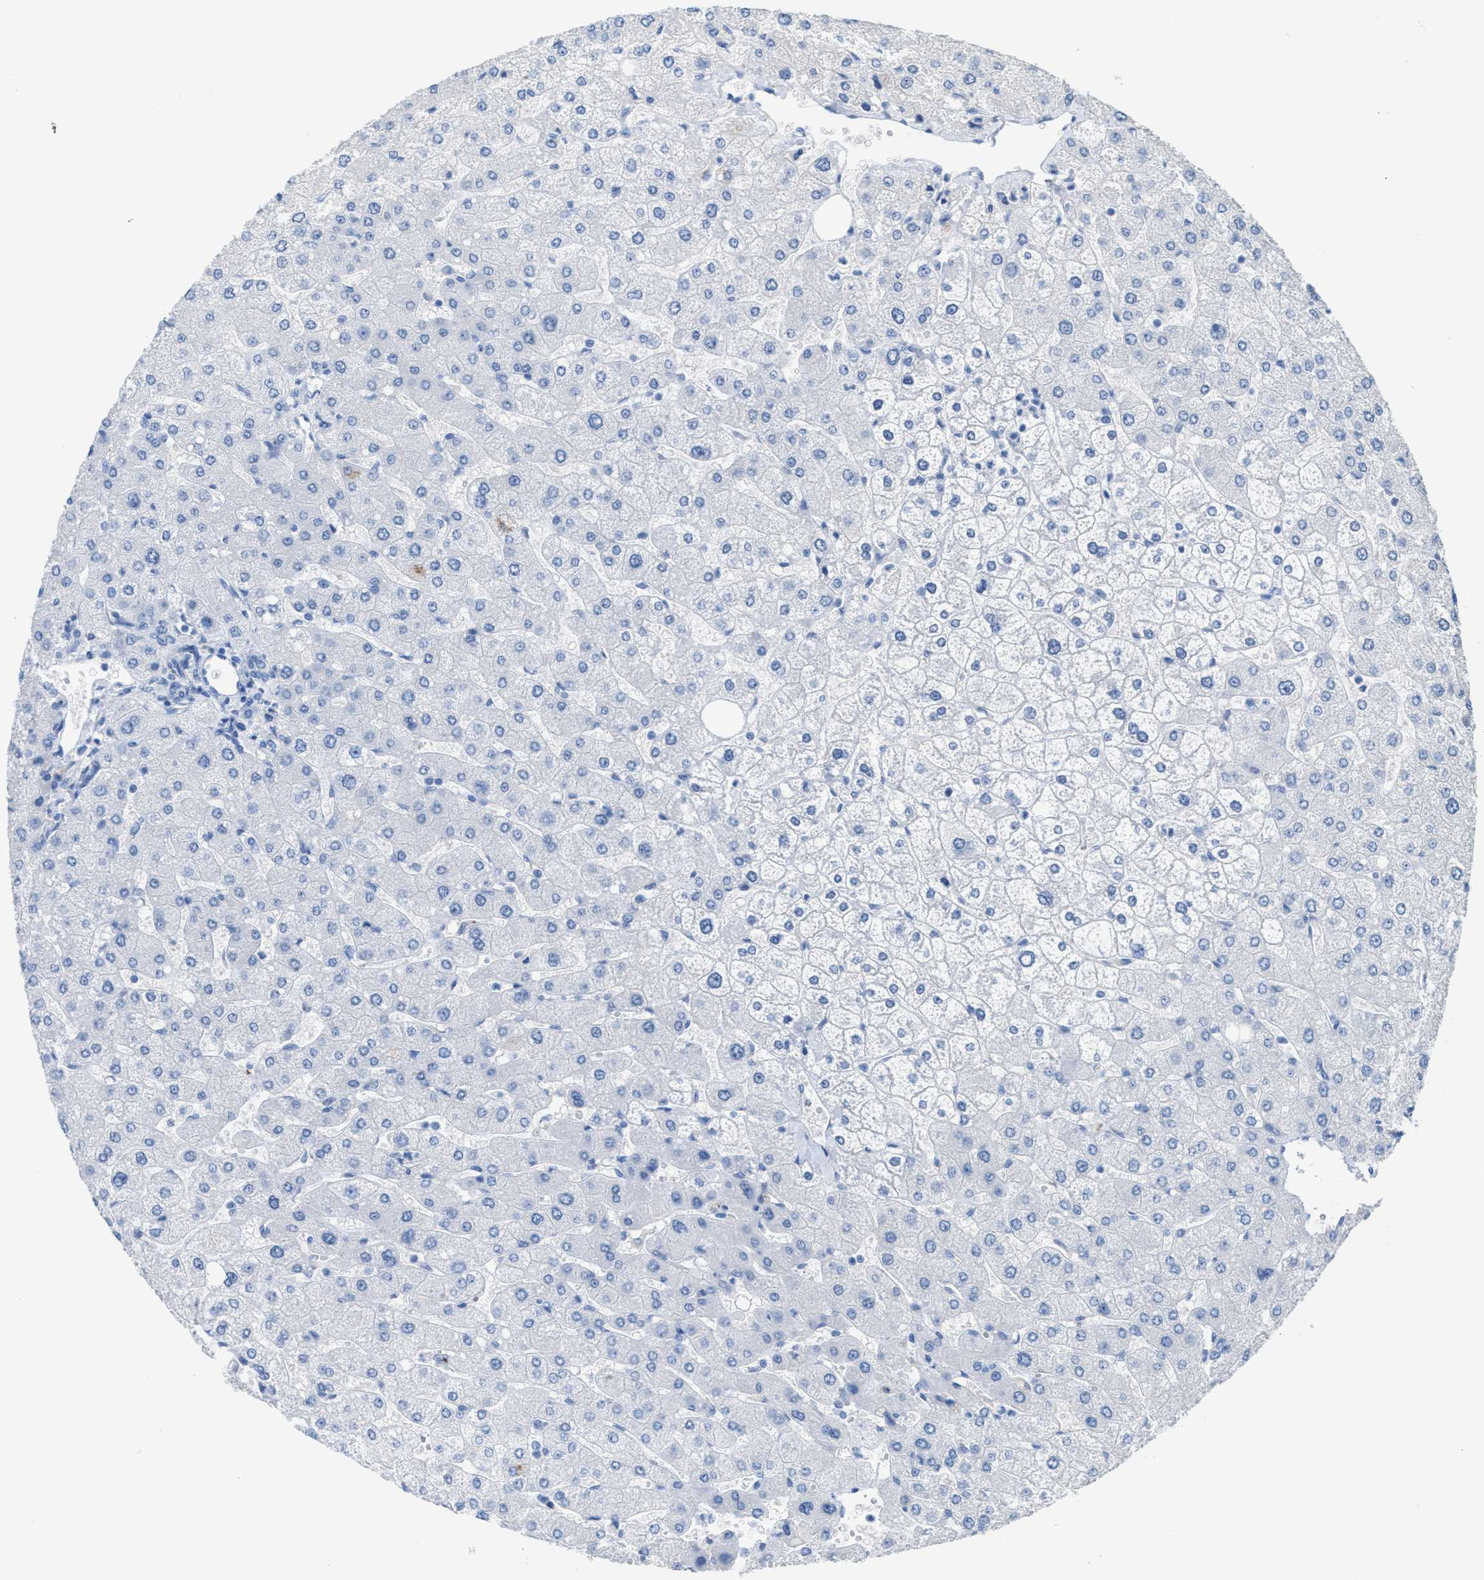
{"staining": {"intensity": "negative", "quantity": "none", "location": "none"}, "tissue": "liver", "cell_type": "Cholangiocytes", "image_type": "normal", "snomed": [{"axis": "morphology", "description": "Normal tissue, NOS"}, {"axis": "topography", "description": "Liver"}], "caption": "Photomicrograph shows no significant protein expression in cholangiocytes of normal liver.", "gene": "MPP3", "patient": {"sex": "male", "age": 55}}